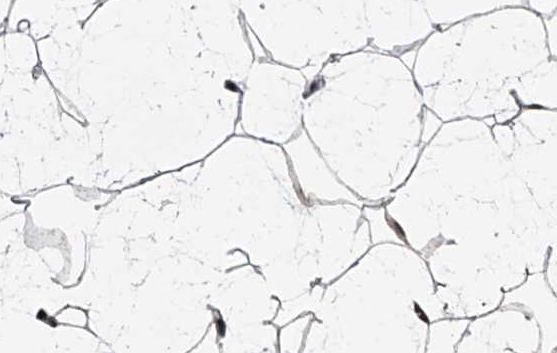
{"staining": {"intensity": "moderate", "quantity": ">75%", "location": "nuclear"}, "tissue": "adipose tissue", "cell_type": "Adipocytes", "image_type": "normal", "snomed": [{"axis": "morphology", "description": "Normal tissue, NOS"}, {"axis": "topography", "description": "Breast"}], "caption": "Immunohistochemical staining of unremarkable human adipose tissue reveals medium levels of moderate nuclear expression in approximately >75% of adipocytes.", "gene": "MEN1", "patient": {"sex": "female", "age": 23}}